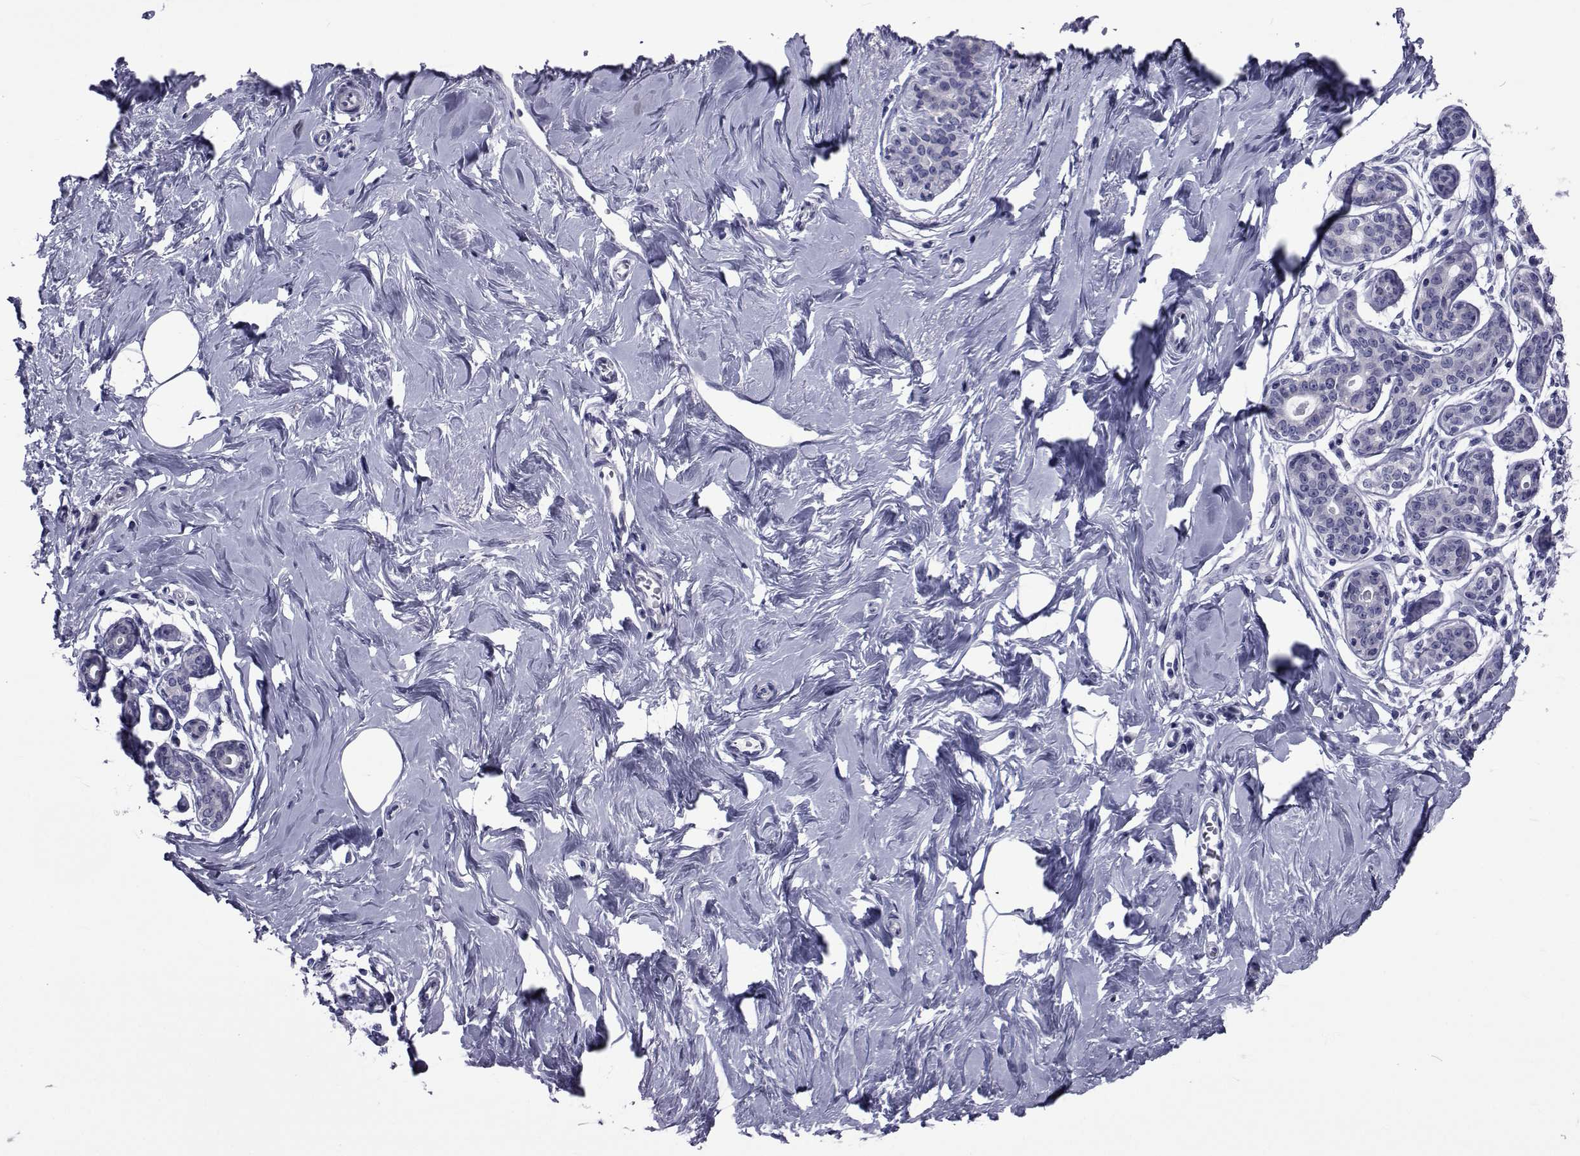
{"staining": {"intensity": "negative", "quantity": "none", "location": "none"}, "tissue": "breast", "cell_type": "Adipocytes", "image_type": "normal", "snomed": [{"axis": "morphology", "description": "Normal tissue, NOS"}, {"axis": "topography", "description": "Skin"}, {"axis": "topography", "description": "Breast"}], "caption": "Image shows no protein staining in adipocytes of unremarkable breast.", "gene": "GKAP1", "patient": {"sex": "female", "age": 43}}